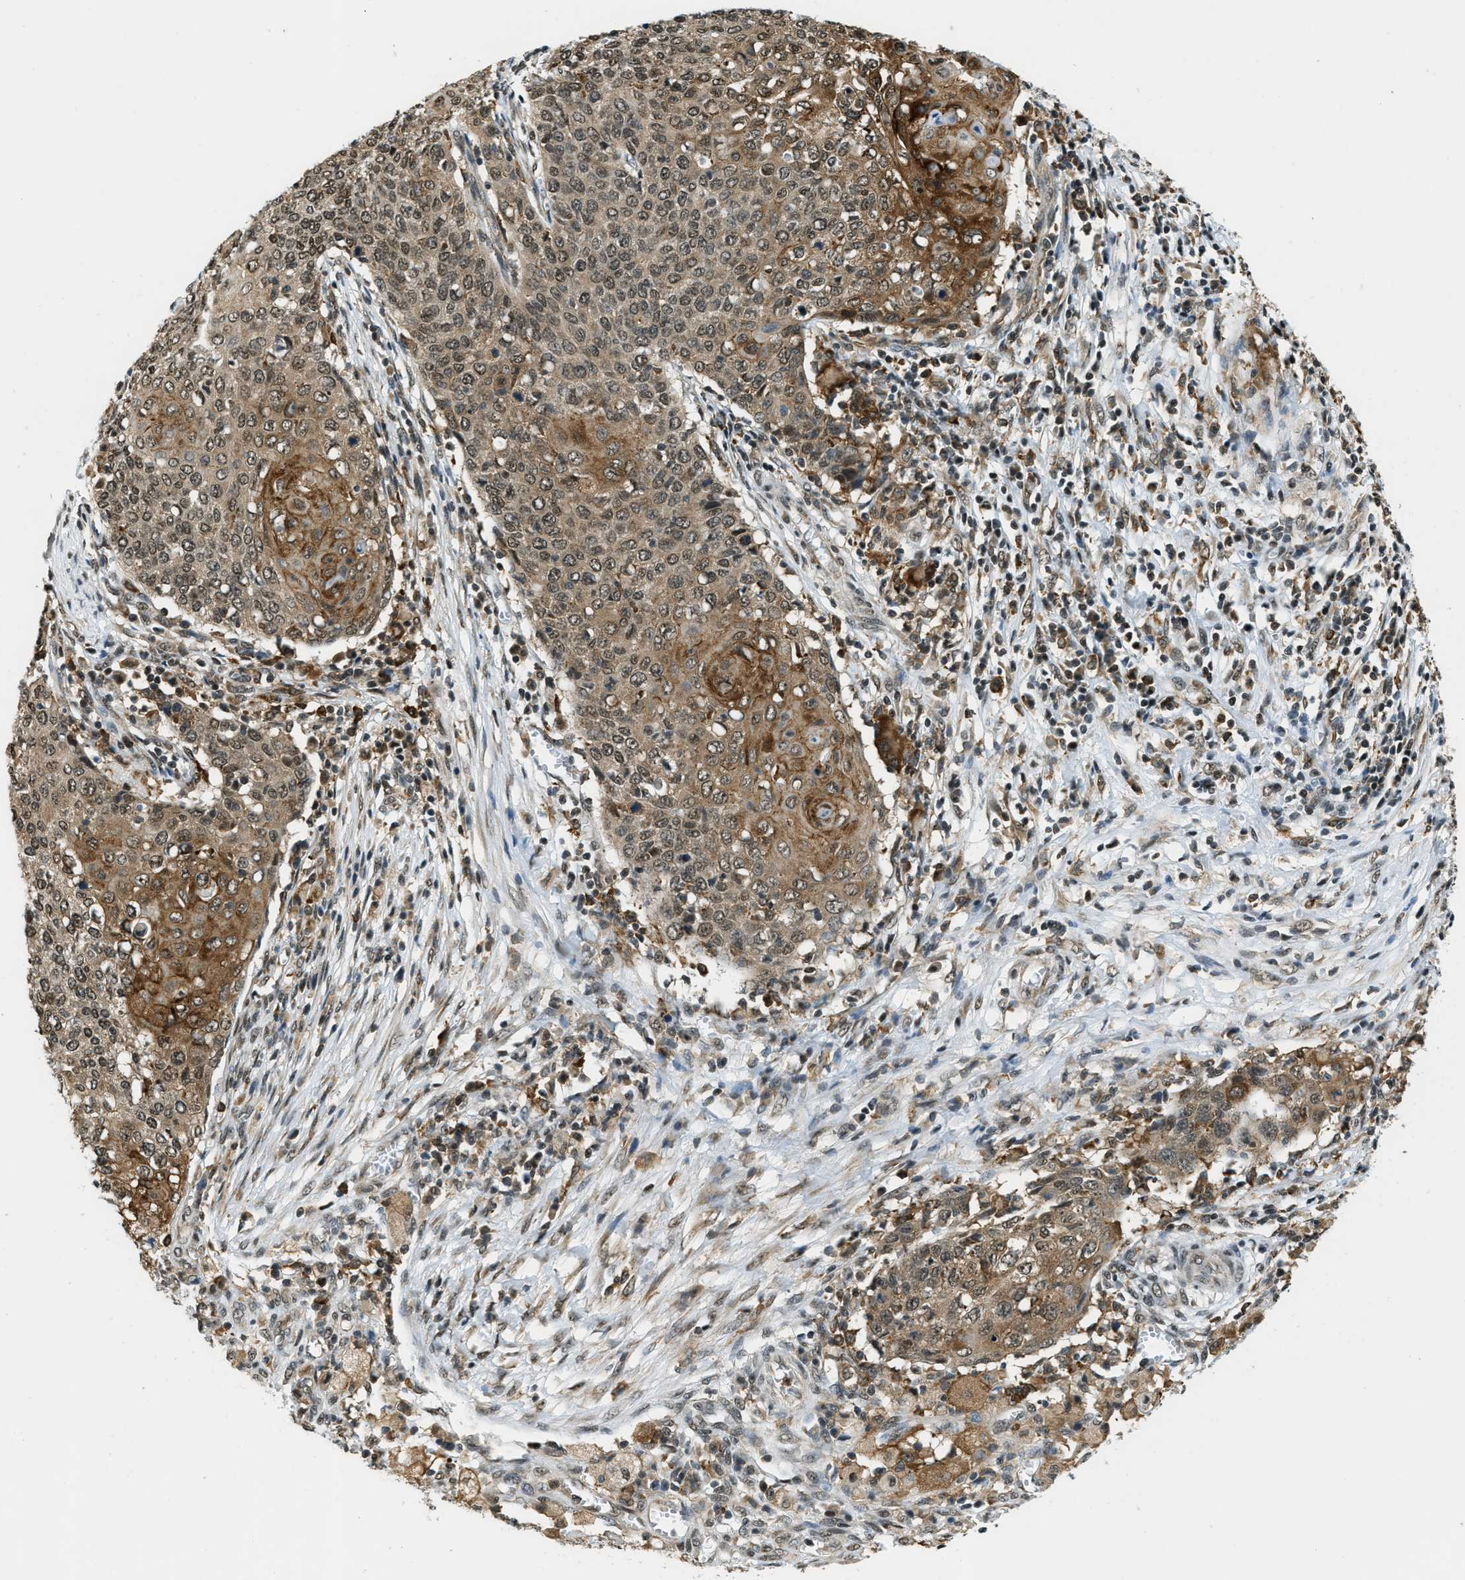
{"staining": {"intensity": "moderate", "quantity": ">75%", "location": "cytoplasmic/membranous,nuclear"}, "tissue": "cervical cancer", "cell_type": "Tumor cells", "image_type": "cancer", "snomed": [{"axis": "morphology", "description": "Squamous cell carcinoma, NOS"}, {"axis": "topography", "description": "Cervix"}], "caption": "This photomicrograph shows immunohistochemistry staining of squamous cell carcinoma (cervical), with medium moderate cytoplasmic/membranous and nuclear expression in about >75% of tumor cells.", "gene": "RAB11FIP1", "patient": {"sex": "female", "age": 39}}